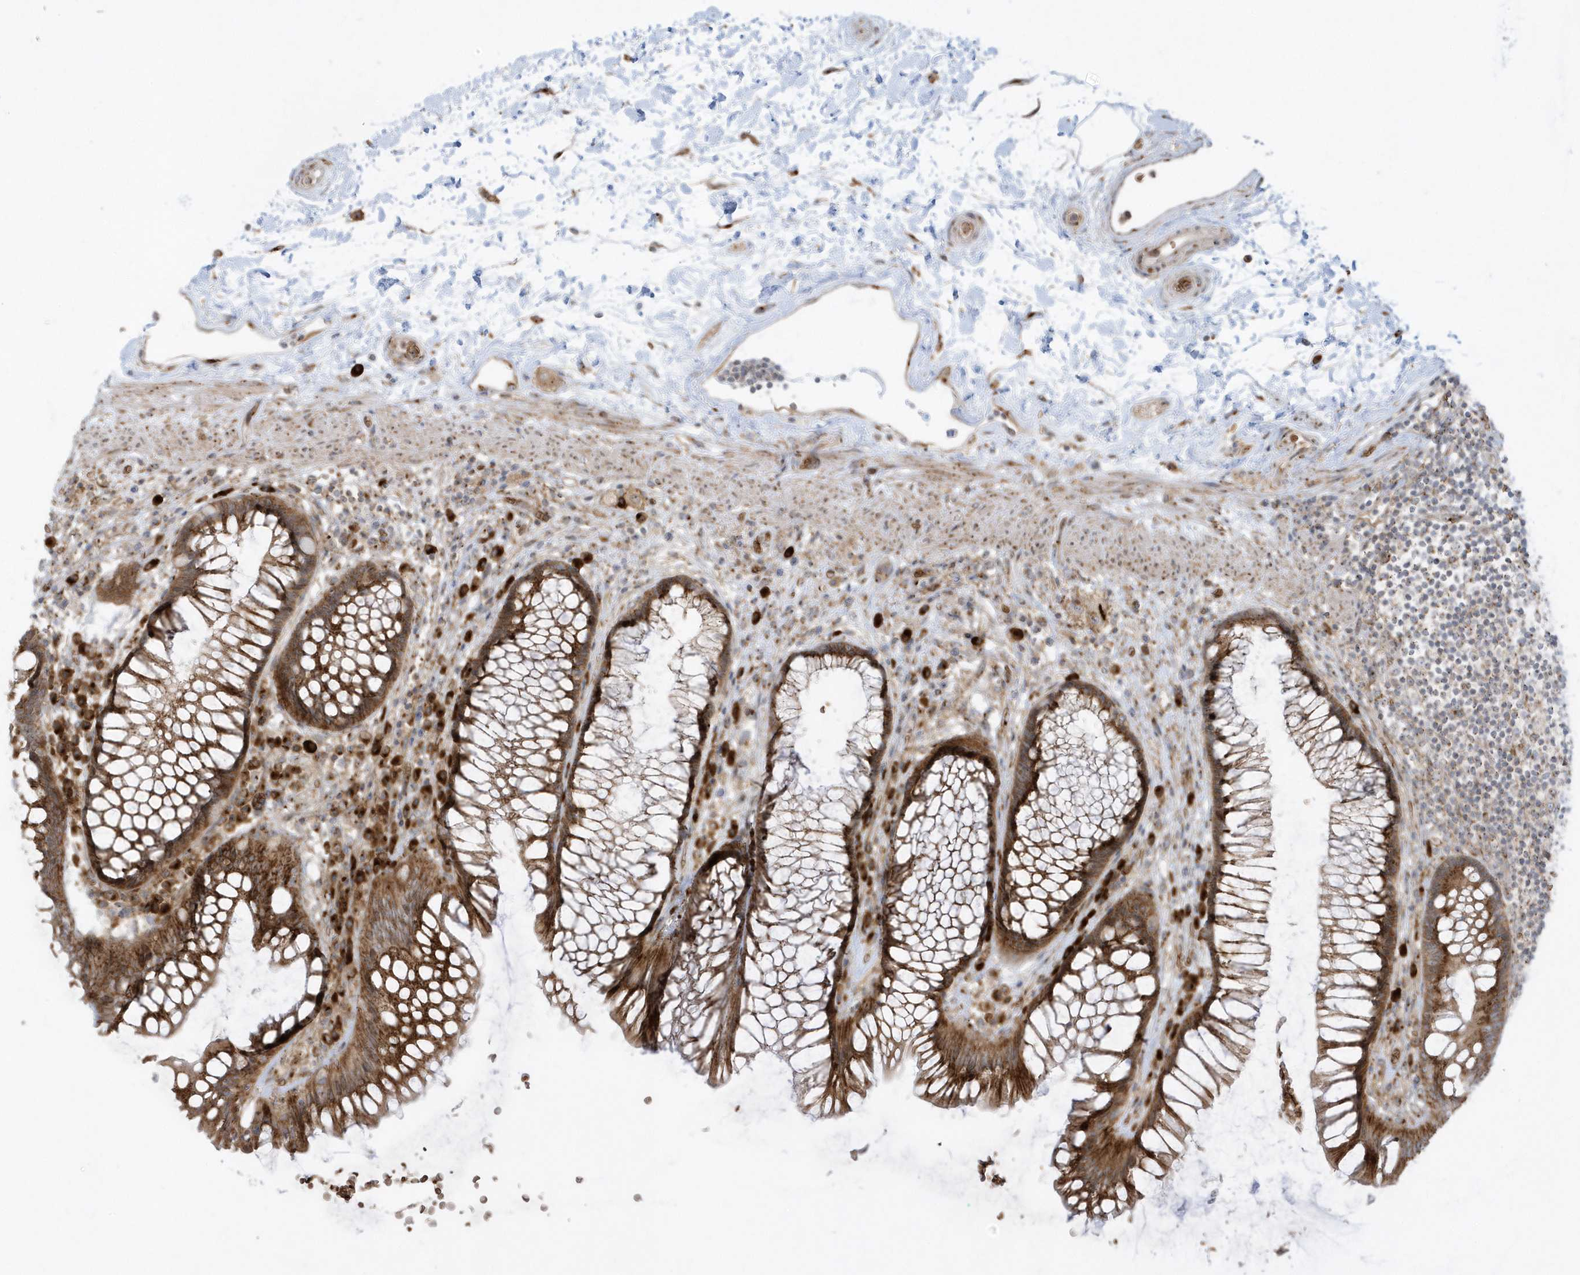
{"staining": {"intensity": "strong", "quantity": ">75%", "location": "cytoplasmic/membranous"}, "tissue": "rectum", "cell_type": "Glandular cells", "image_type": "normal", "snomed": [{"axis": "morphology", "description": "Normal tissue, NOS"}, {"axis": "topography", "description": "Rectum"}], "caption": "About >75% of glandular cells in unremarkable rectum exhibit strong cytoplasmic/membranous protein positivity as visualized by brown immunohistochemical staining.", "gene": "RPP40", "patient": {"sex": "male", "age": 51}}